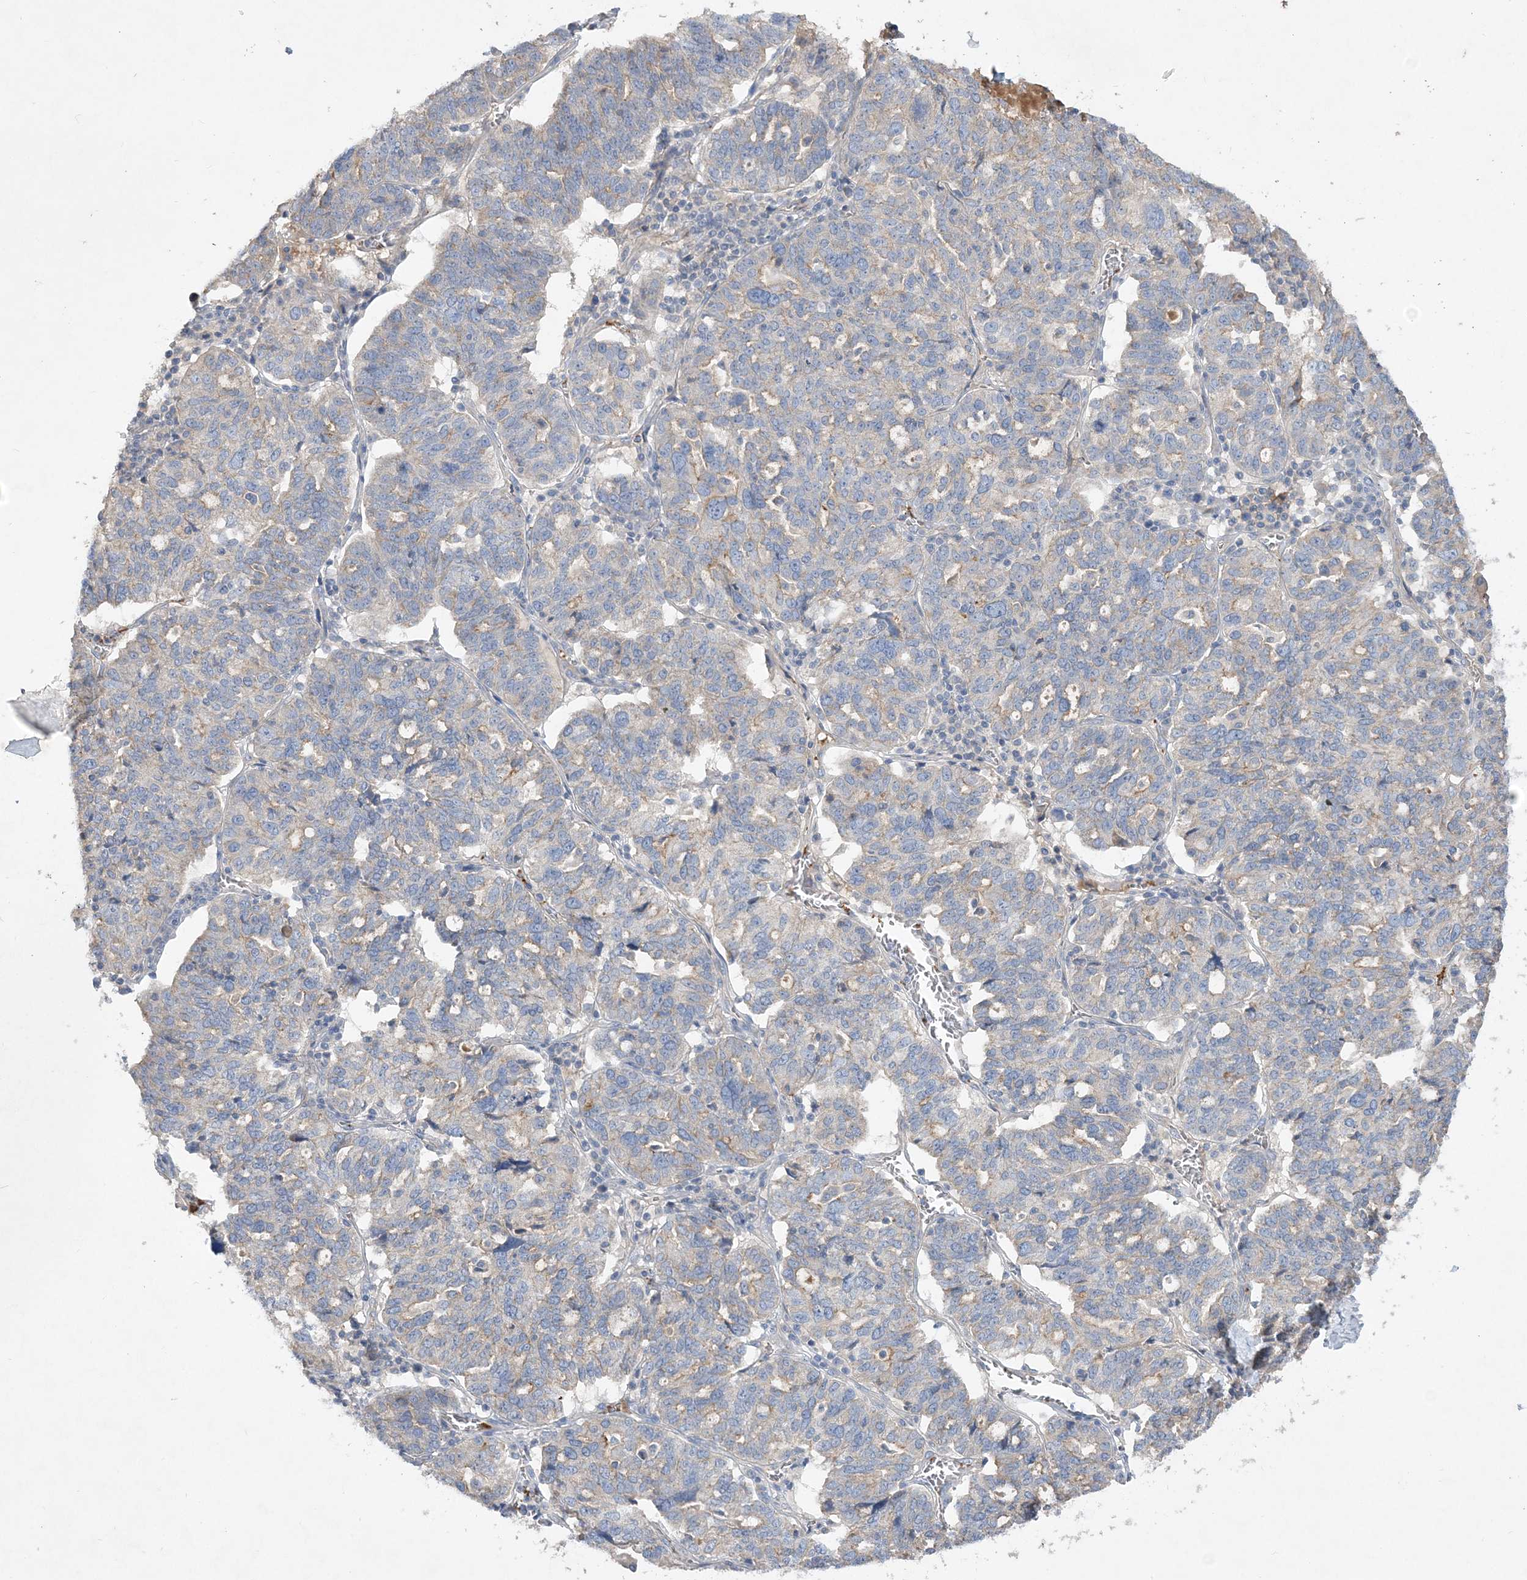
{"staining": {"intensity": "negative", "quantity": "none", "location": "none"}, "tissue": "ovarian cancer", "cell_type": "Tumor cells", "image_type": "cancer", "snomed": [{"axis": "morphology", "description": "Cystadenocarcinoma, serous, NOS"}, {"axis": "topography", "description": "Ovary"}], "caption": "This image is of ovarian cancer (serous cystadenocarcinoma) stained with immunohistochemistry (IHC) to label a protein in brown with the nuclei are counter-stained blue. There is no staining in tumor cells.", "gene": "ADCK2", "patient": {"sex": "female", "age": 59}}